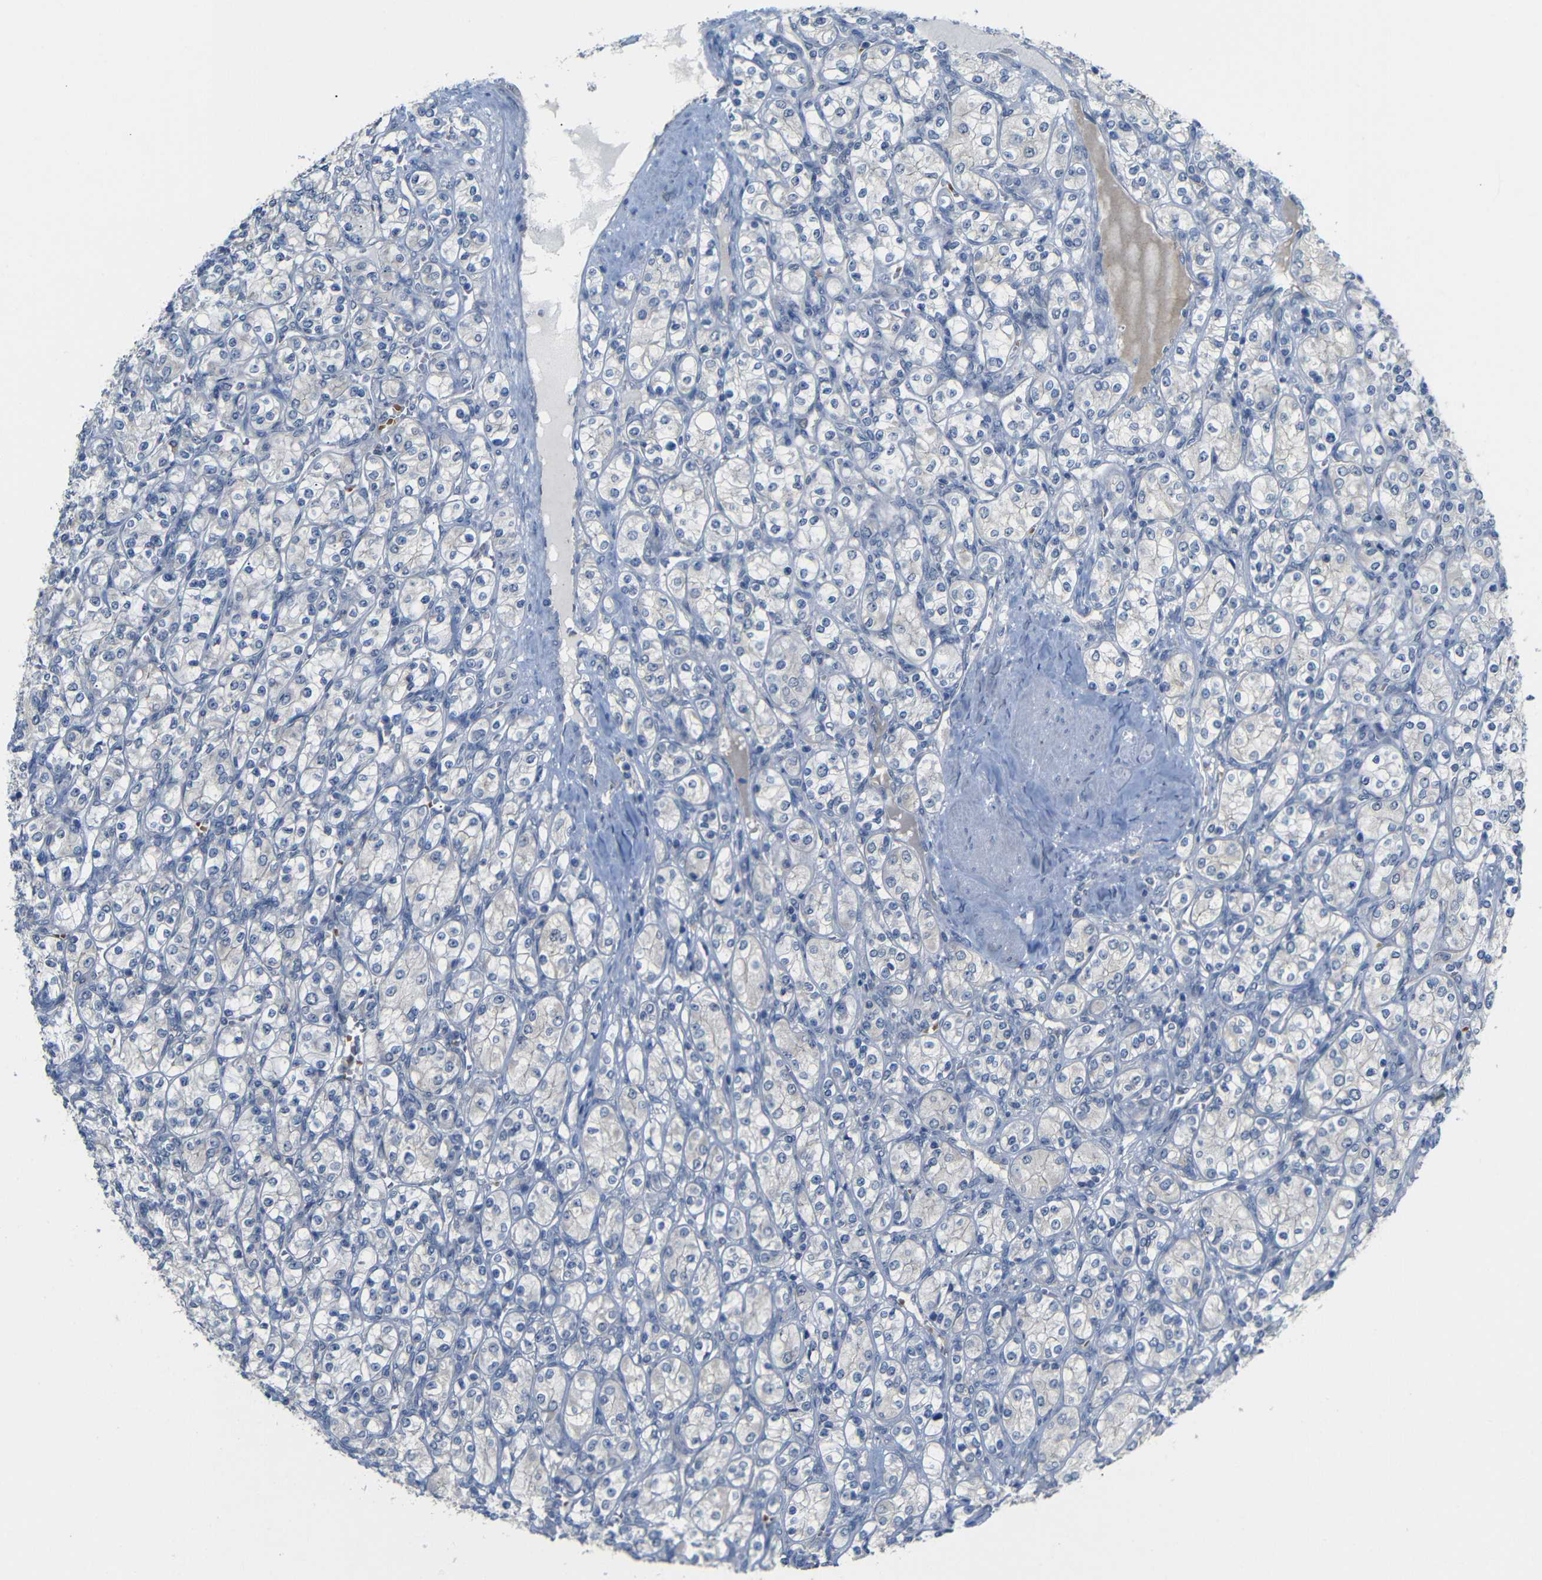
{"staining": {"intensity": "negative", "quantity": "none", "location": "none"}, "tissue": "renal cancer", "cell_type": "Tumor cells", "image_type": "cancer", "snomed": [{"axis": "morphology", "description": "Adenocarcinoma, NOS"}, {"axis": "topography", "description": "Kidney"}], "caption": "Protein analysis of adenocarcinoma (renal) demonstrates no significant expression in tumor cells.", "gene": "TBC1D32", "patient": {"sex": "male", "age": 77}}